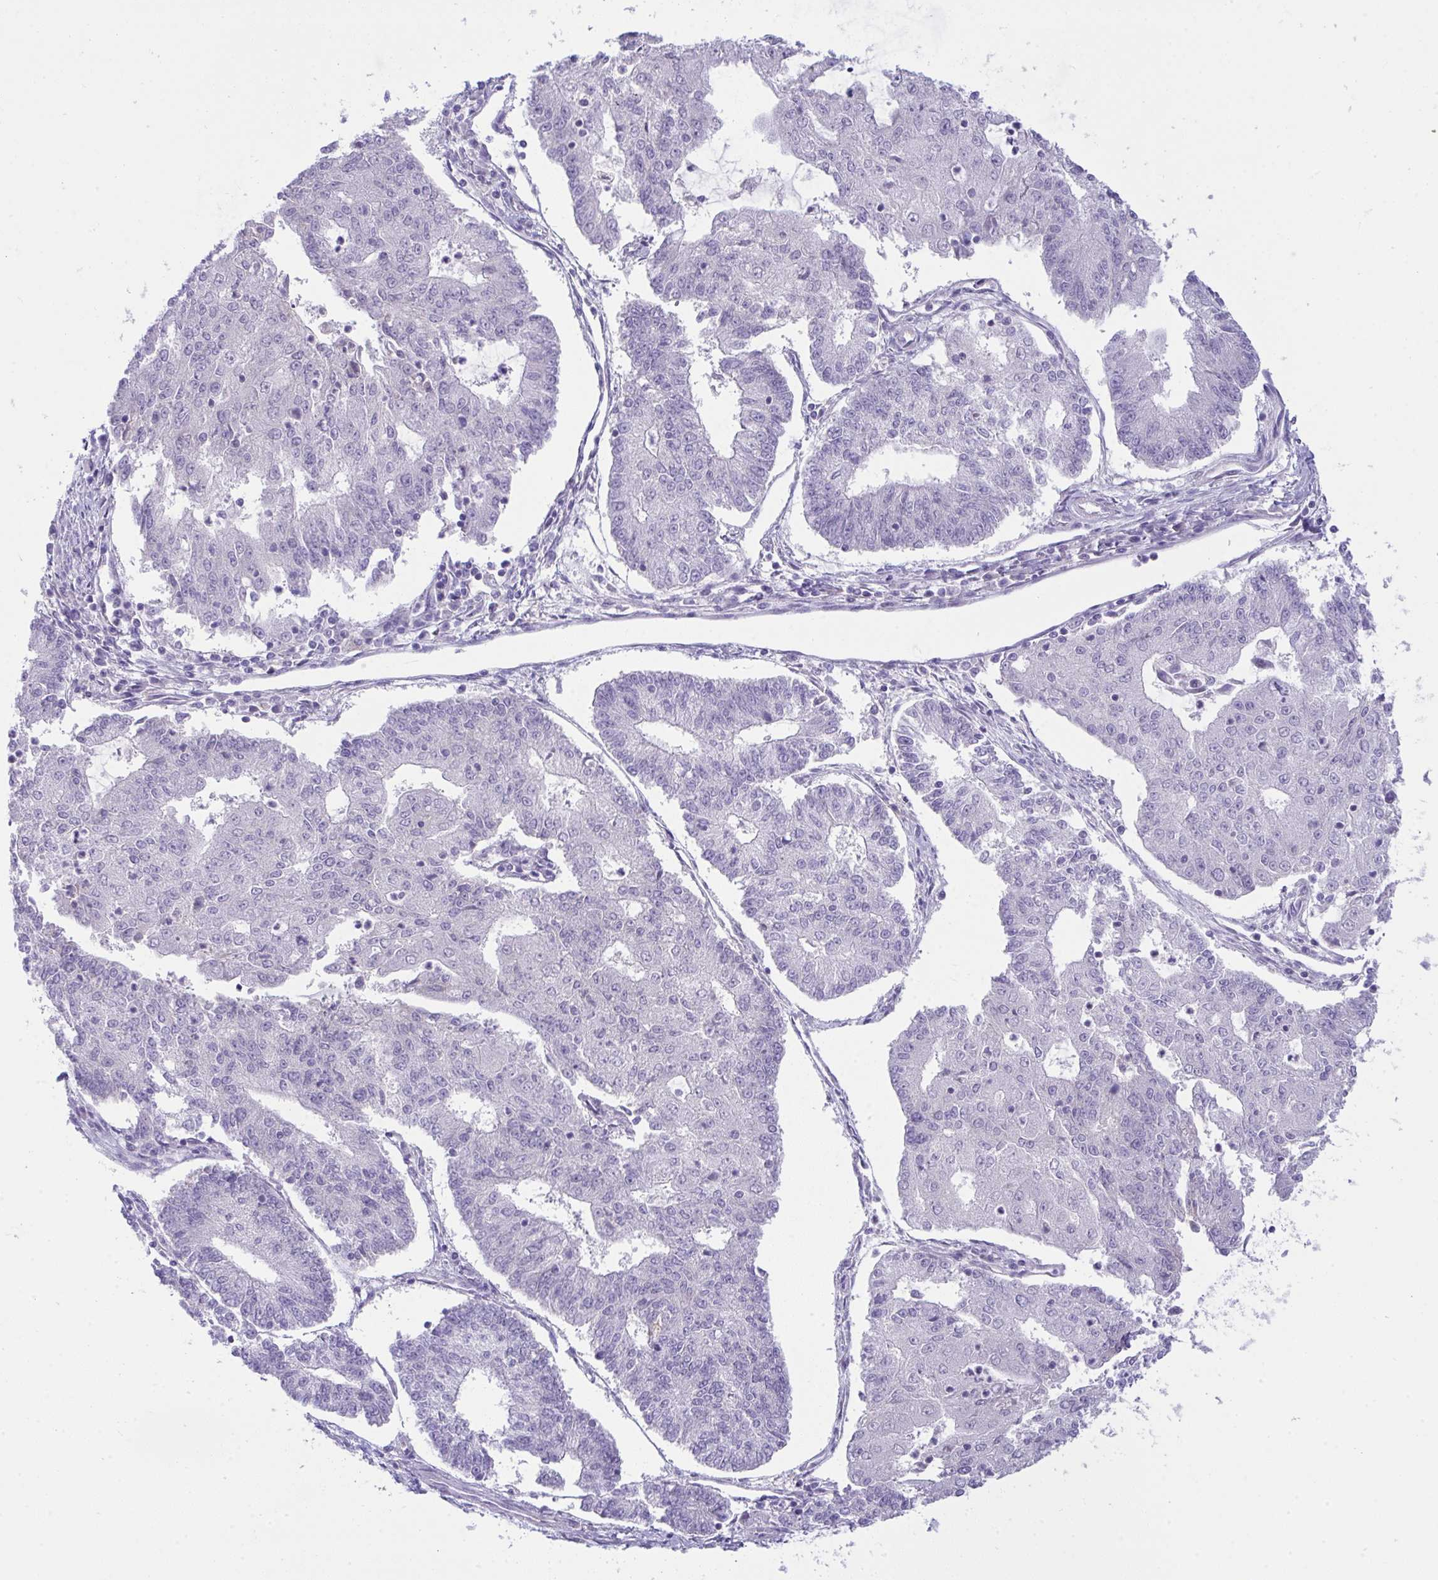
{"staining": {"intensity": "negative", "quantity": "none", "location": "none"}, "tissue": "endometrial cancer", "cell_type": "Tumor cells", "image_type": "cancer", "snomed": [{"axis": "morphology", "description": "Adenocarcinoma, NOS"}, {"axis": "topography", "description": "Endometrium"}], "caption": "IHC photomicrograph of neoplastic tissue: endometrial cancer stained with DAB (3,3'-diaminobenzidine) demonstrates no significant protein staining in tumor cells. (DAB (3,3'-diaminobenzidine) IHC, high magnification).", "gene": "PLA2G12B", "patient": {"sex": "female", "age": 56}}